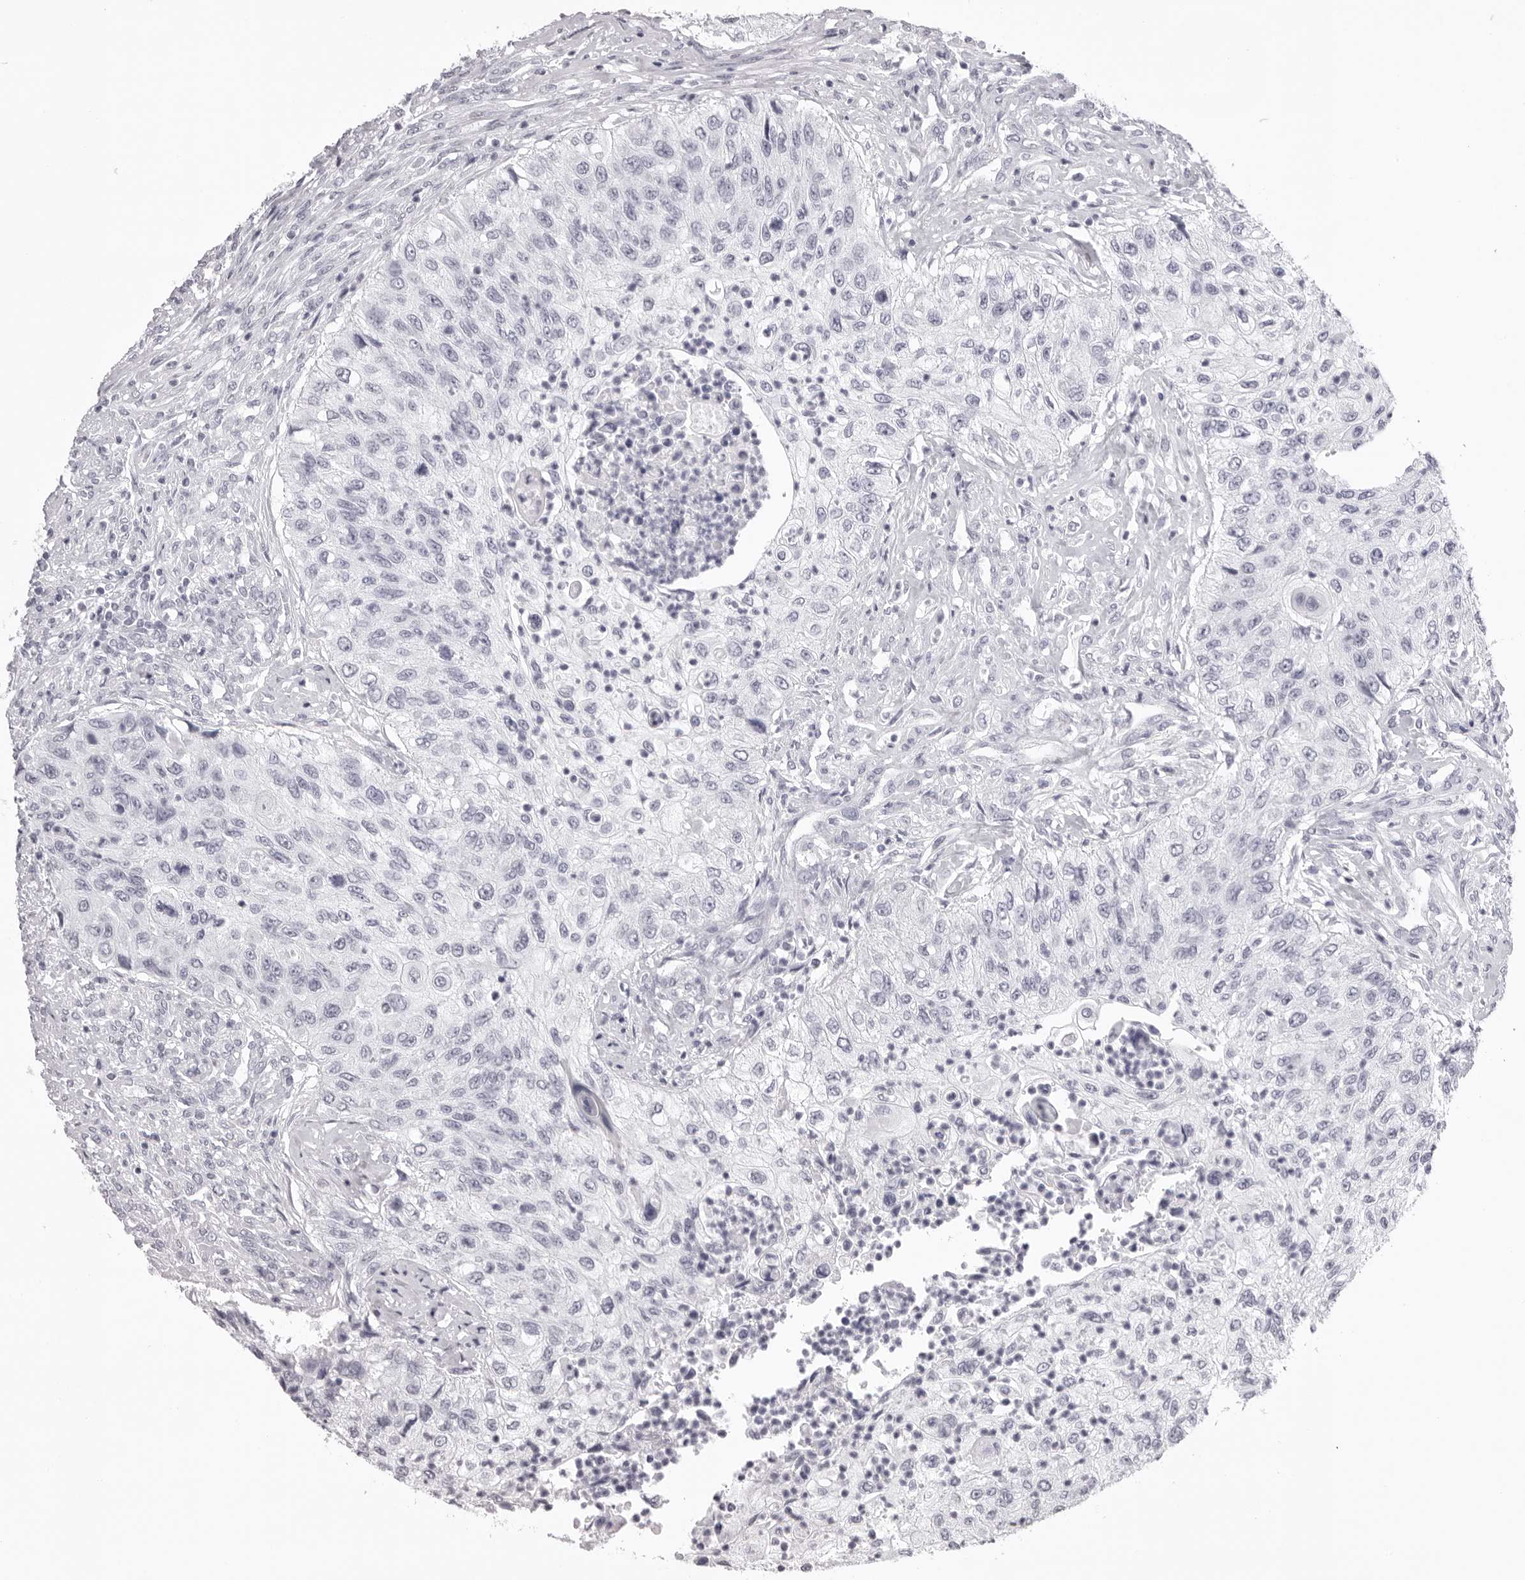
{"staining": {"intensity": "negative", "quantity": "none", "location": "none"}, "tissue": "urothelial cancer", "cell_type": "Tumor cells", "image_type": "cancer", "snomed": [{"axis": "morphology", "description": "Urothelial carcinoma, High grade"}, {"axis": "topography", "description": "Urinary bladder"}], "caption": "This is an immunohistochemistry micrograph of urothelial cancer. There is no positivity in tumor cells.", "gene": "CST1", "patient": {"sex": "female", "age": 60}}